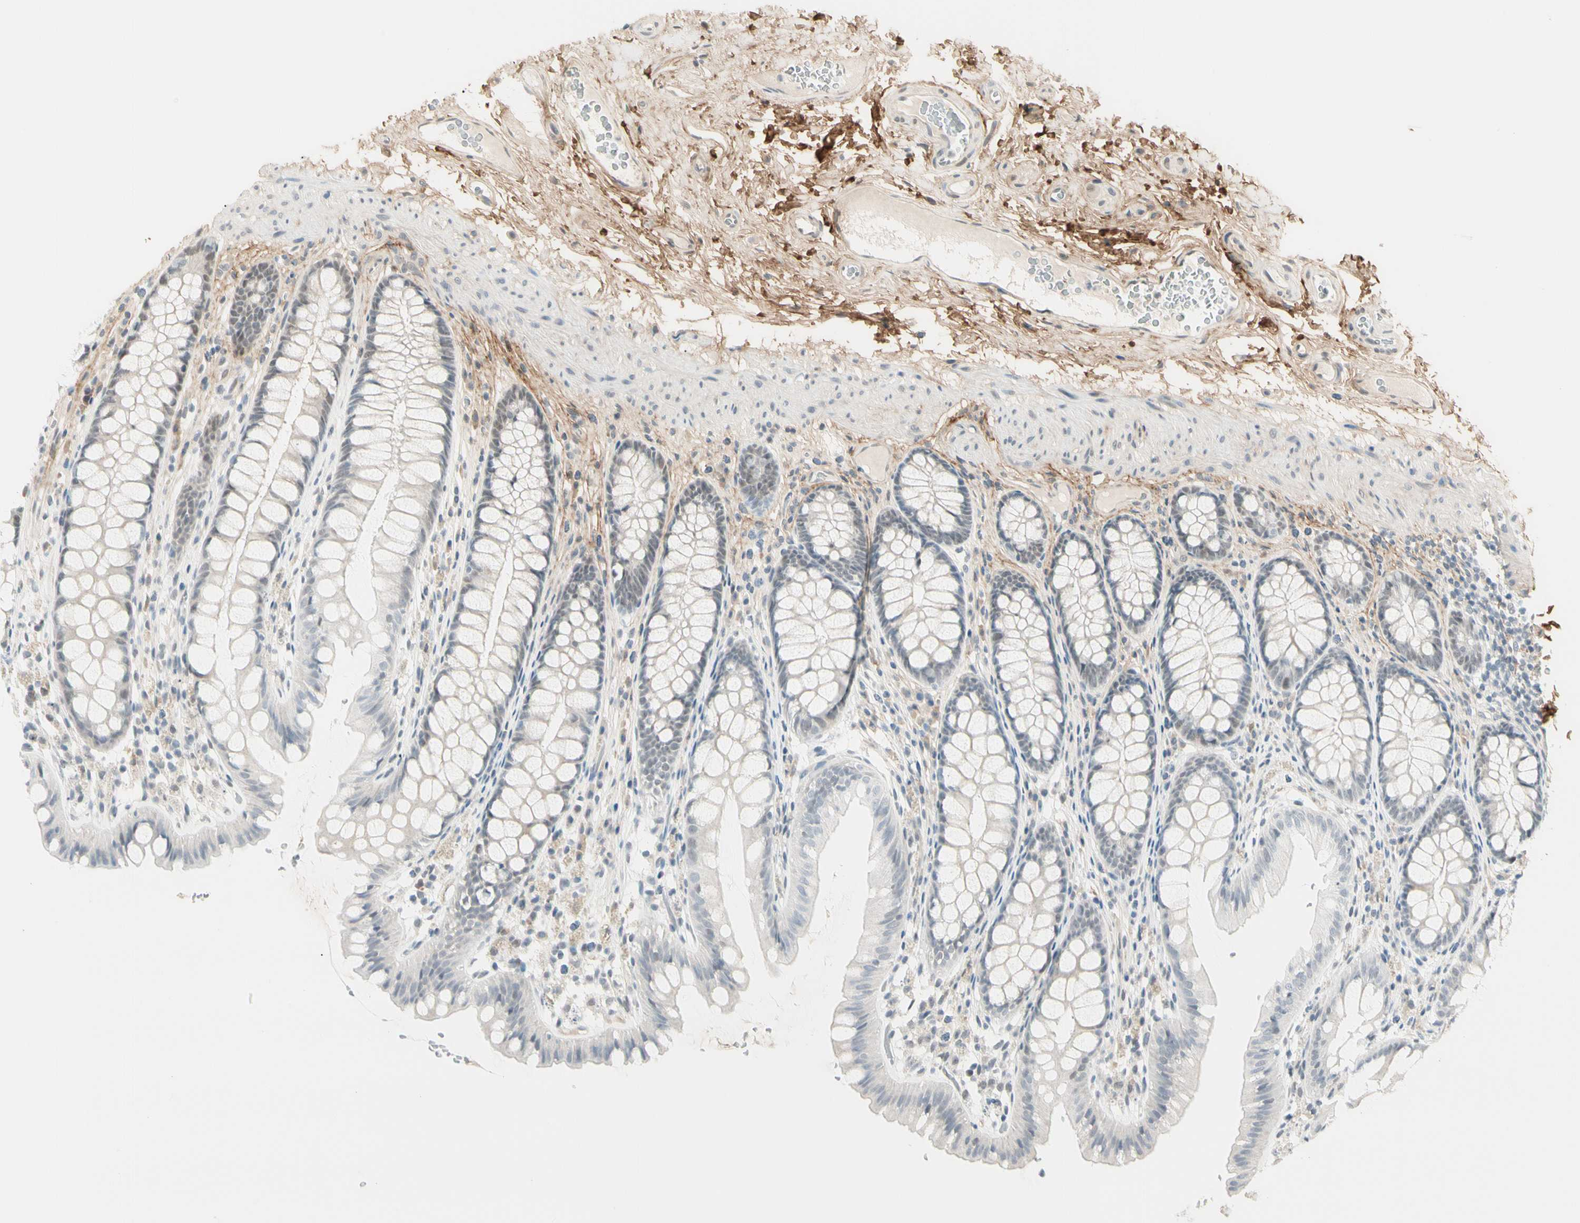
{"staining": {"intensity": "negative", "quantity": "none", "location": "none"}, "tissue": "colon", "cell_type": "Endothelial cells", "image_type": "normal", "snomed": [{"axis": "morphology", "description": "Normal tissue, NOS"}, {"axis": "topography", "description": "Colon"}], "caption": "Endothelial cells show no significant staining in benign colon.", "gene": "ASPN", "patient": {"sex": "female", "age": 55}}